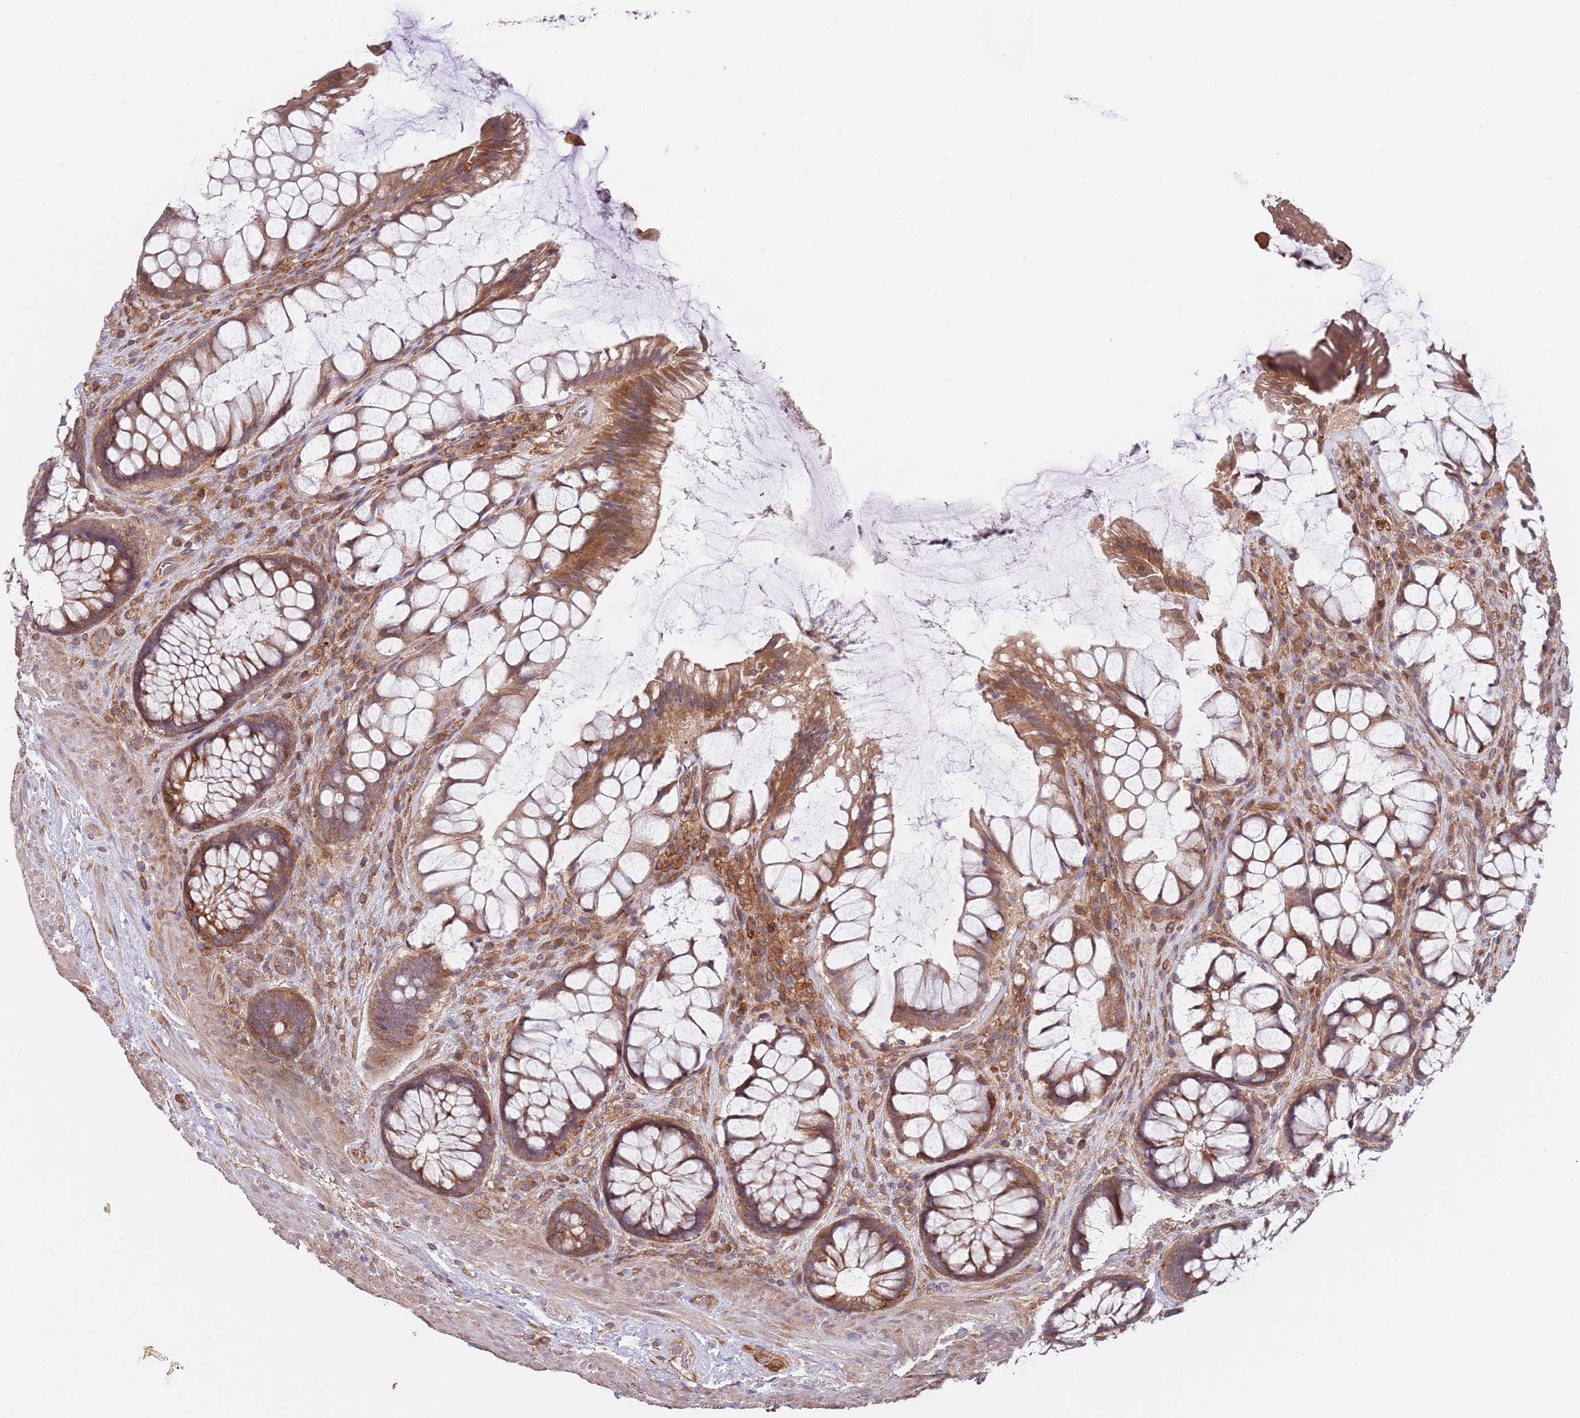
{"staining": {"intensity": "moderate", "quantity": ">75%", "location": "cytoplasmic/membranous"}, "tissue": "rectum", "cell_type": "Glandular cells", "image_type": "normal", "snomed": [{"axis": "morphology", "description": "Normal tissue, NOS"}, {"axis": "topography", "description": "Rectum"}], "caption": "Human rectum stained with a brown dye displays moderate cytoplasmic/membranous positive positivity in about >75% of glandular cells.", "gene": "RNF19B", "patient": {"sex": "female", "age": 58}}